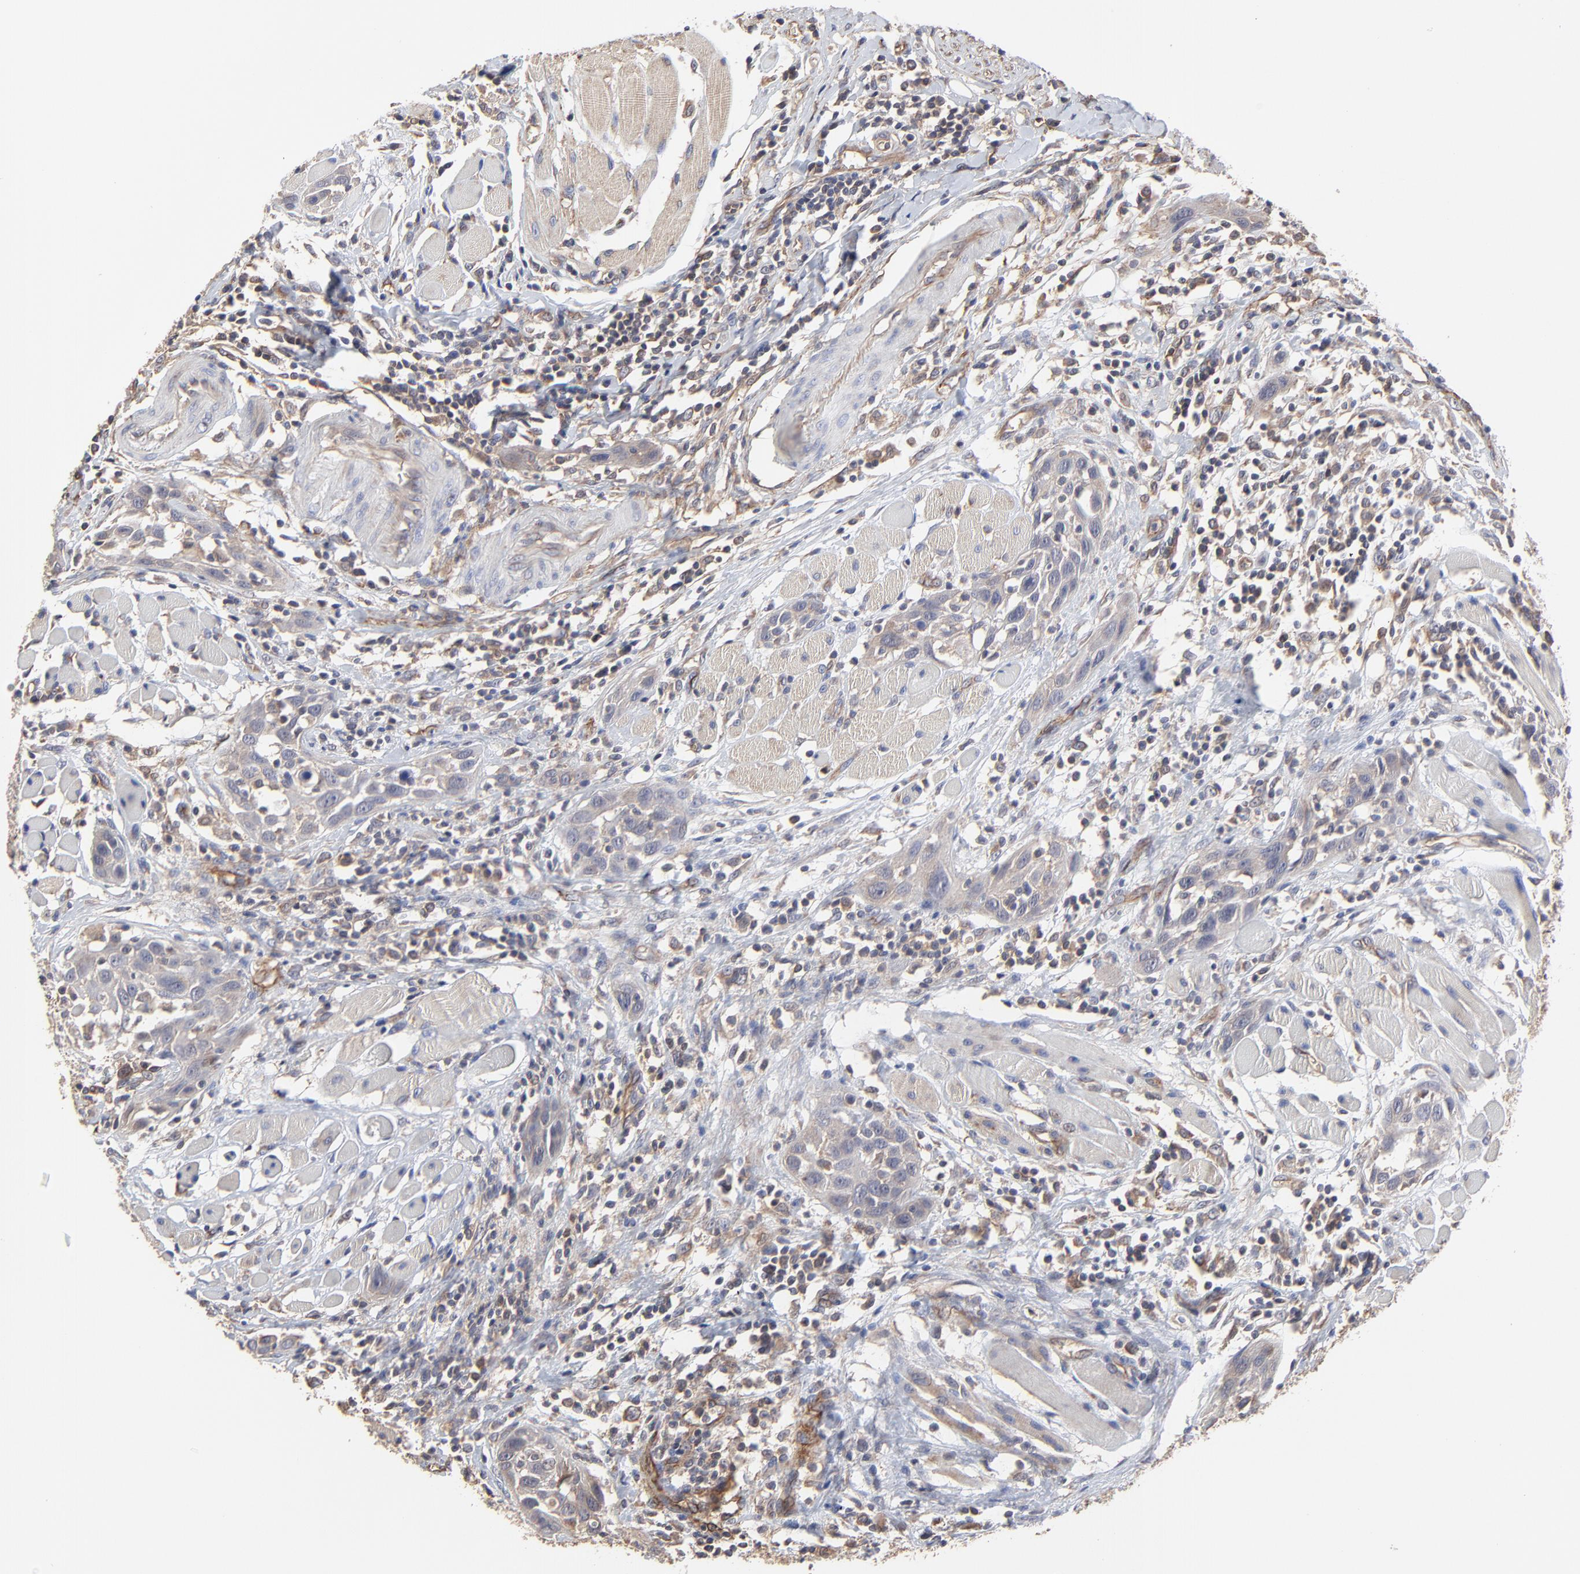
{"staining": {"intensity": "weak", "quantity": ">75%", "location": "cytoplasmic/membranous"}, "tissue": "head and neck cancer", "cell_type": "Tumor cells", "image_type": "cancer", "snomed": [{"axis": "morphology", "description": "Squamous cell carcinoma, NOS"}, {"axis": "topography", "description": "Oral tissue"}, {"axis": "topography", "description": "Head-Neck"}], "caption": "Head and neck cancer (squamous cell carcinoma) tissue exhibits weak cytoplasmic/membranous expression in about >75% of tumor cells", "gene": "ARMT1", "patient": {"sex": "female", "age": 50}}